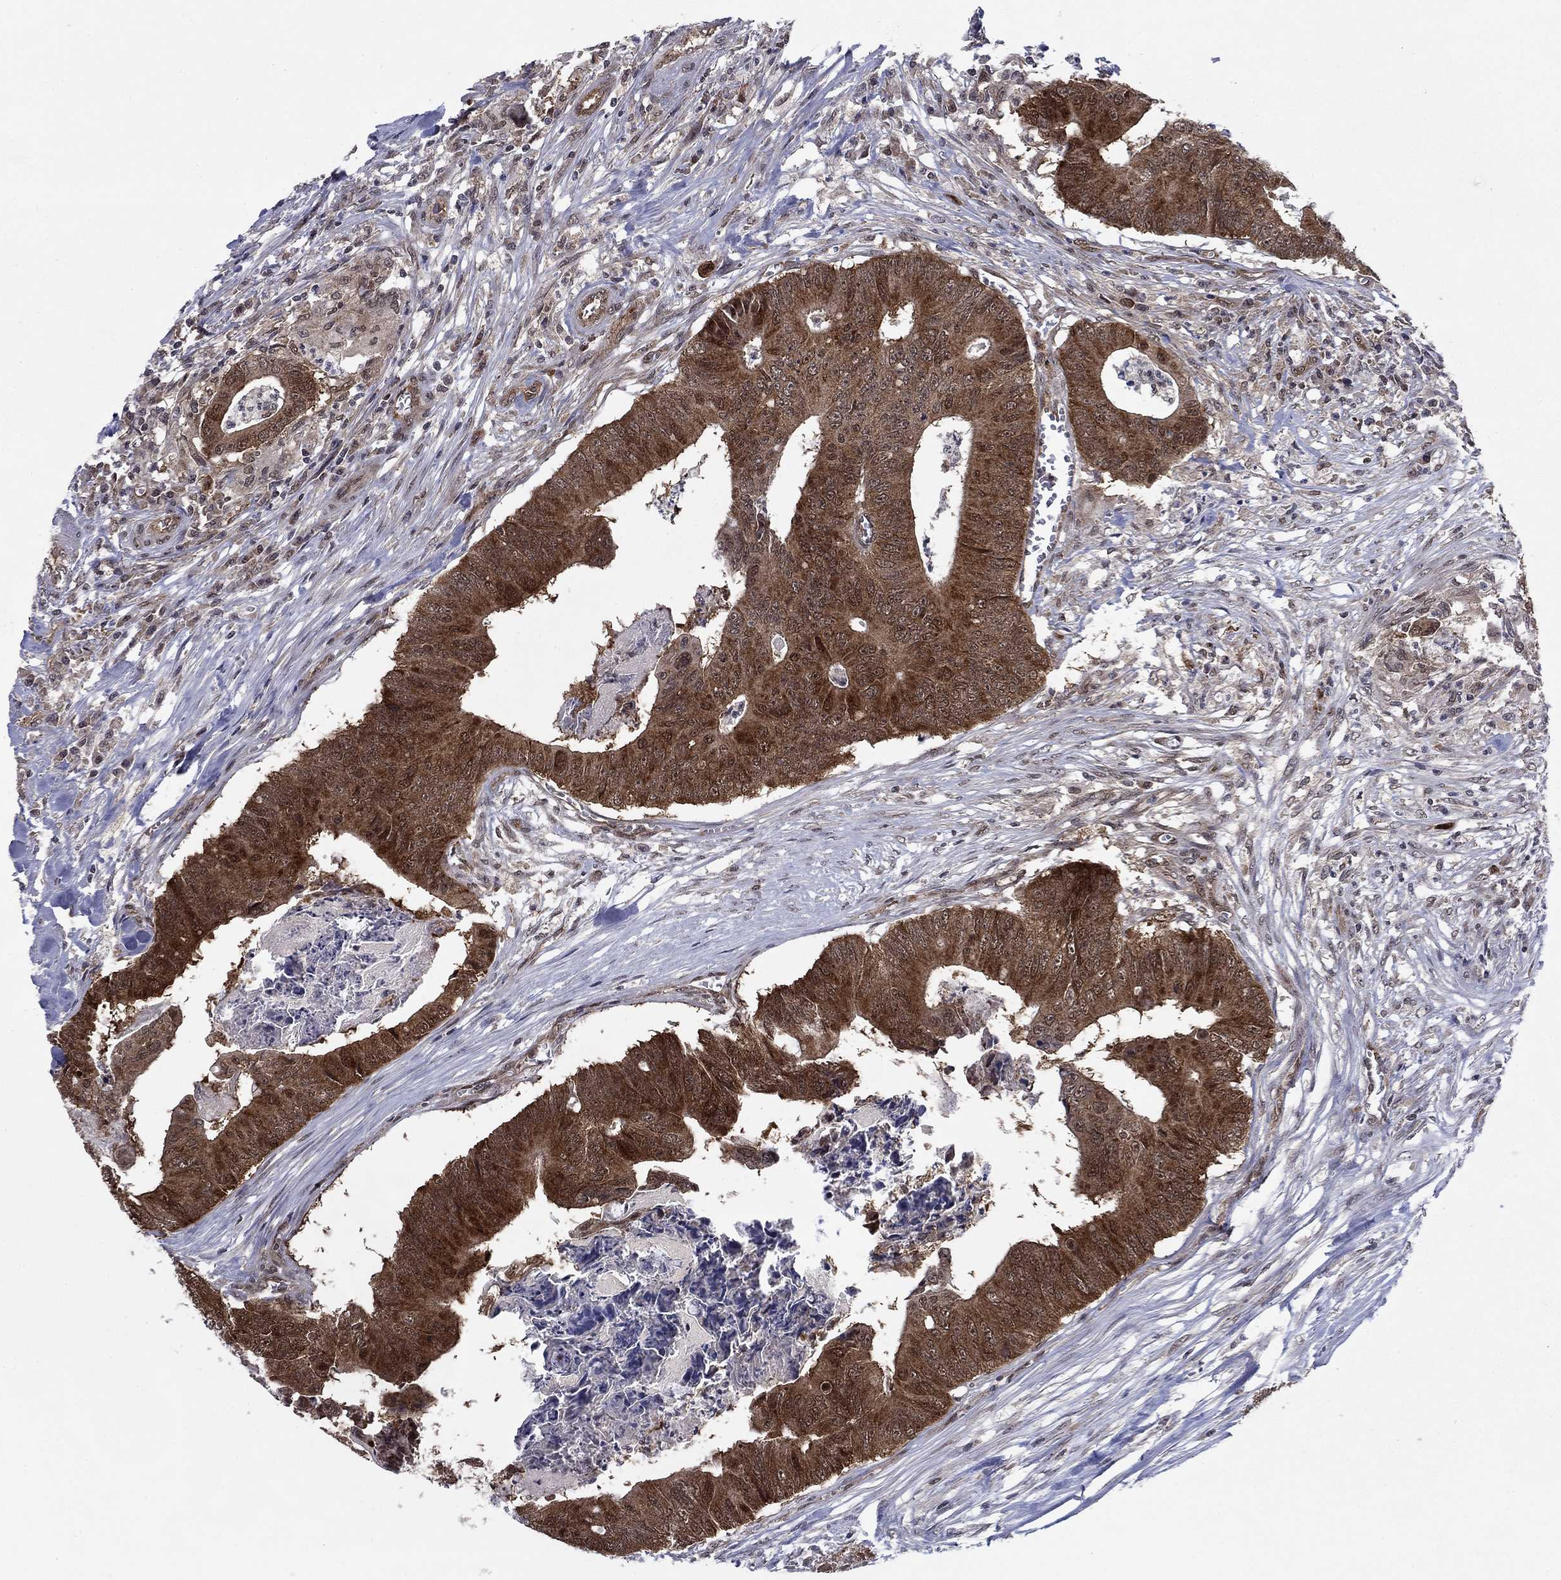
{"staining": {"intensity": "strong", "quantity": ">75%", "location": "cytoplasmic/membranous"}, "tissue": "colorectal cancer", "cell_type": "Tumor cells", "image_type": "cancer", "snomed": [{"axis": "morphology", "description": "Adenocarcinoma, NOS"}, {"axis": "topography", "description": "Colon"}], "caption": "A histopathology image of adenocarcinoma (colorectal) stained for a protein shows strong cytoplasmic/membranous brown staining in tumor cells. The staining is performed using DAB brown chromogen to label protein expression. The nuclei are counter-stained blue using hematoxylin.", "gene": "DNAJA1", "patient": {"sex": "male", "age": 84}}